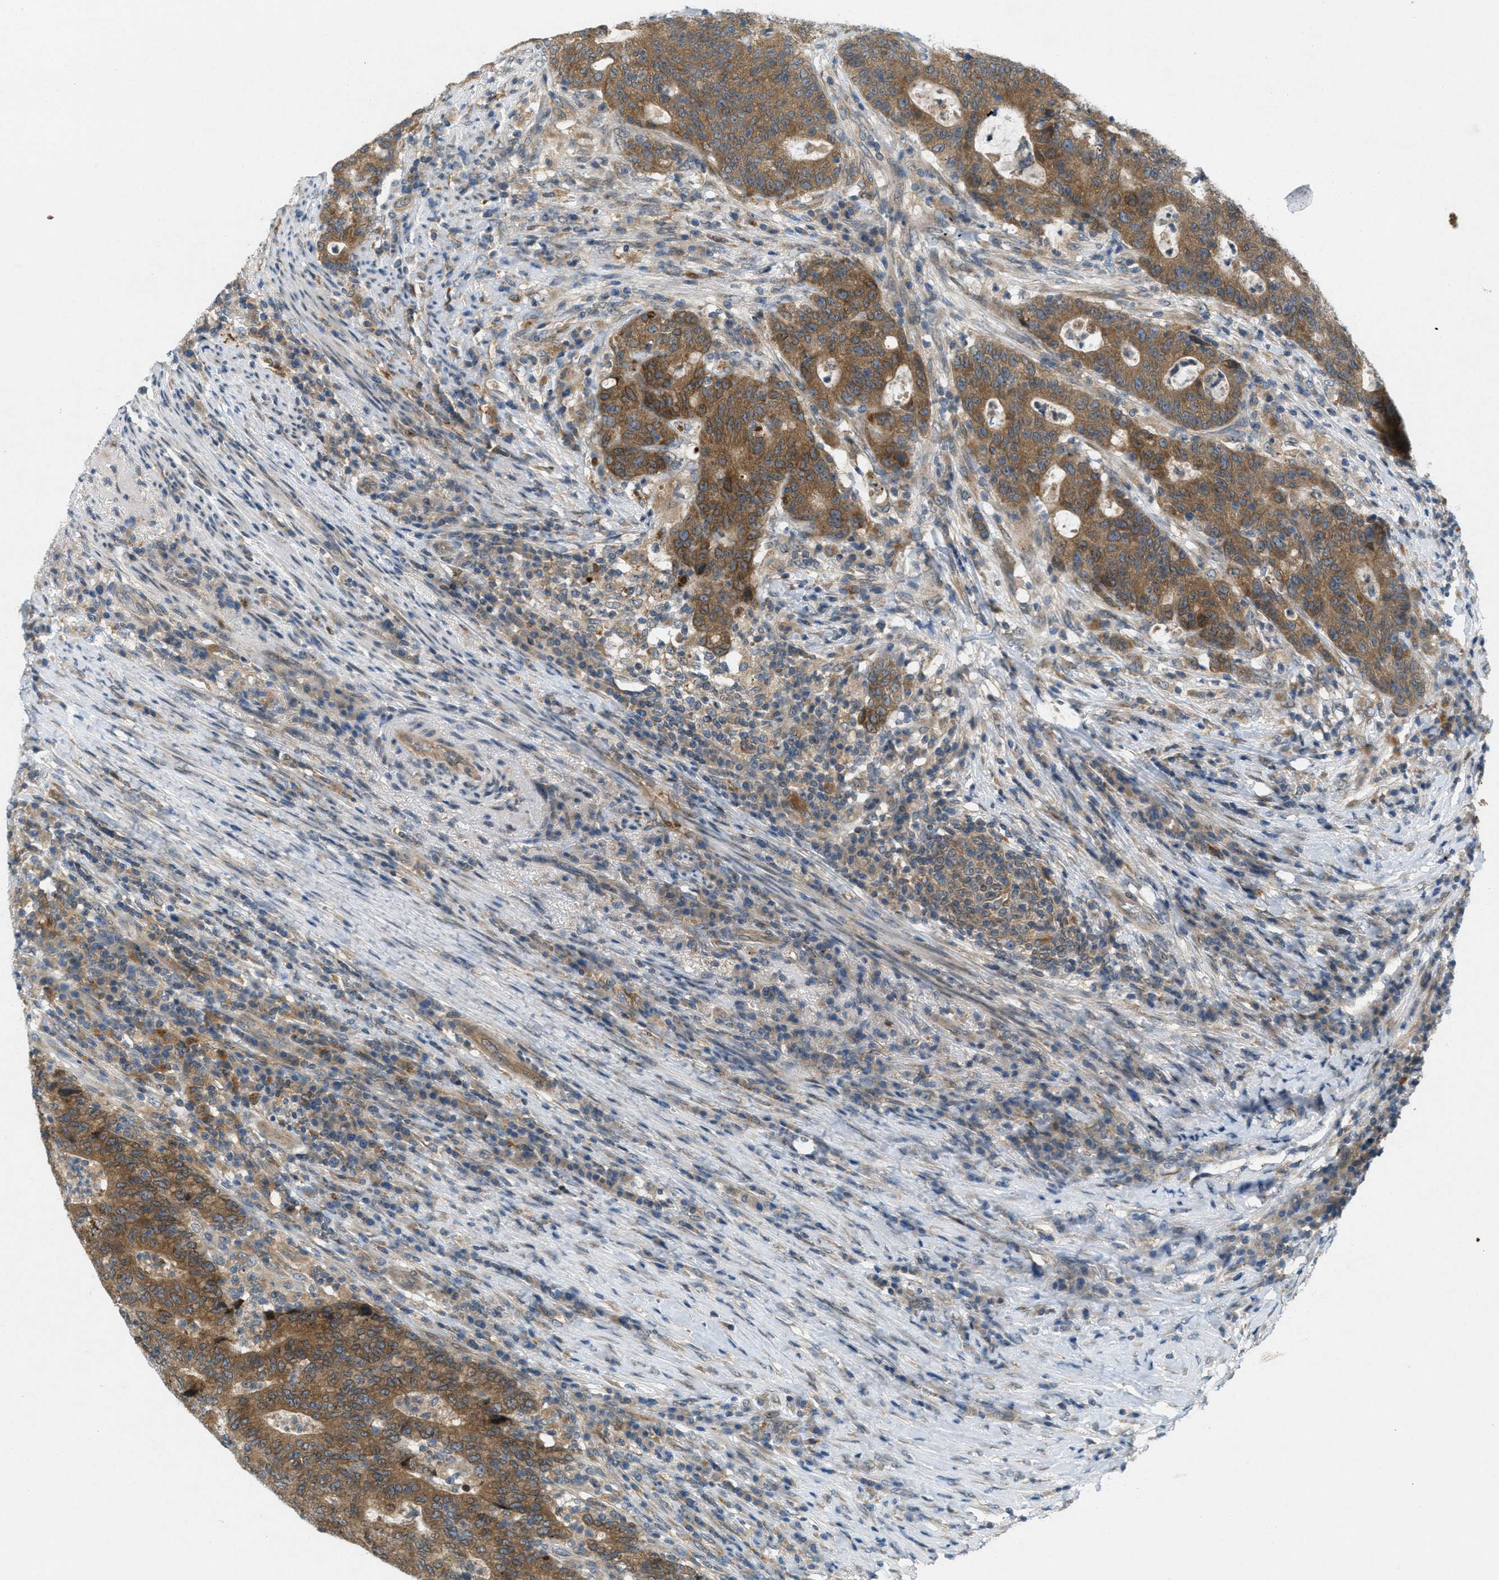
{"staining": {"intensity": "moderate", "quantity": ">75%", "location": "cytoplasmic/membranous"}, "tissue": "colorectal cancer", "cell_type": "Tumor cells", "image_type": "cancer", "snomed": [{"axis": "morphology", "description": "Normal tissue, NOS"}, {"axis": "morphology", "description": "Adenocarcinoma, NOS"}, {"axis": "topography", "description": "Colon"}], "caption": "Adenocarcinoma (colorectal) stained for a protein (brown) shows moderate cytoplasmic/membranous positive expression in approximately >75% of tumor cells.", "gene": "SIGMAR1", "patient": {"sex": "female", "age": 75}}